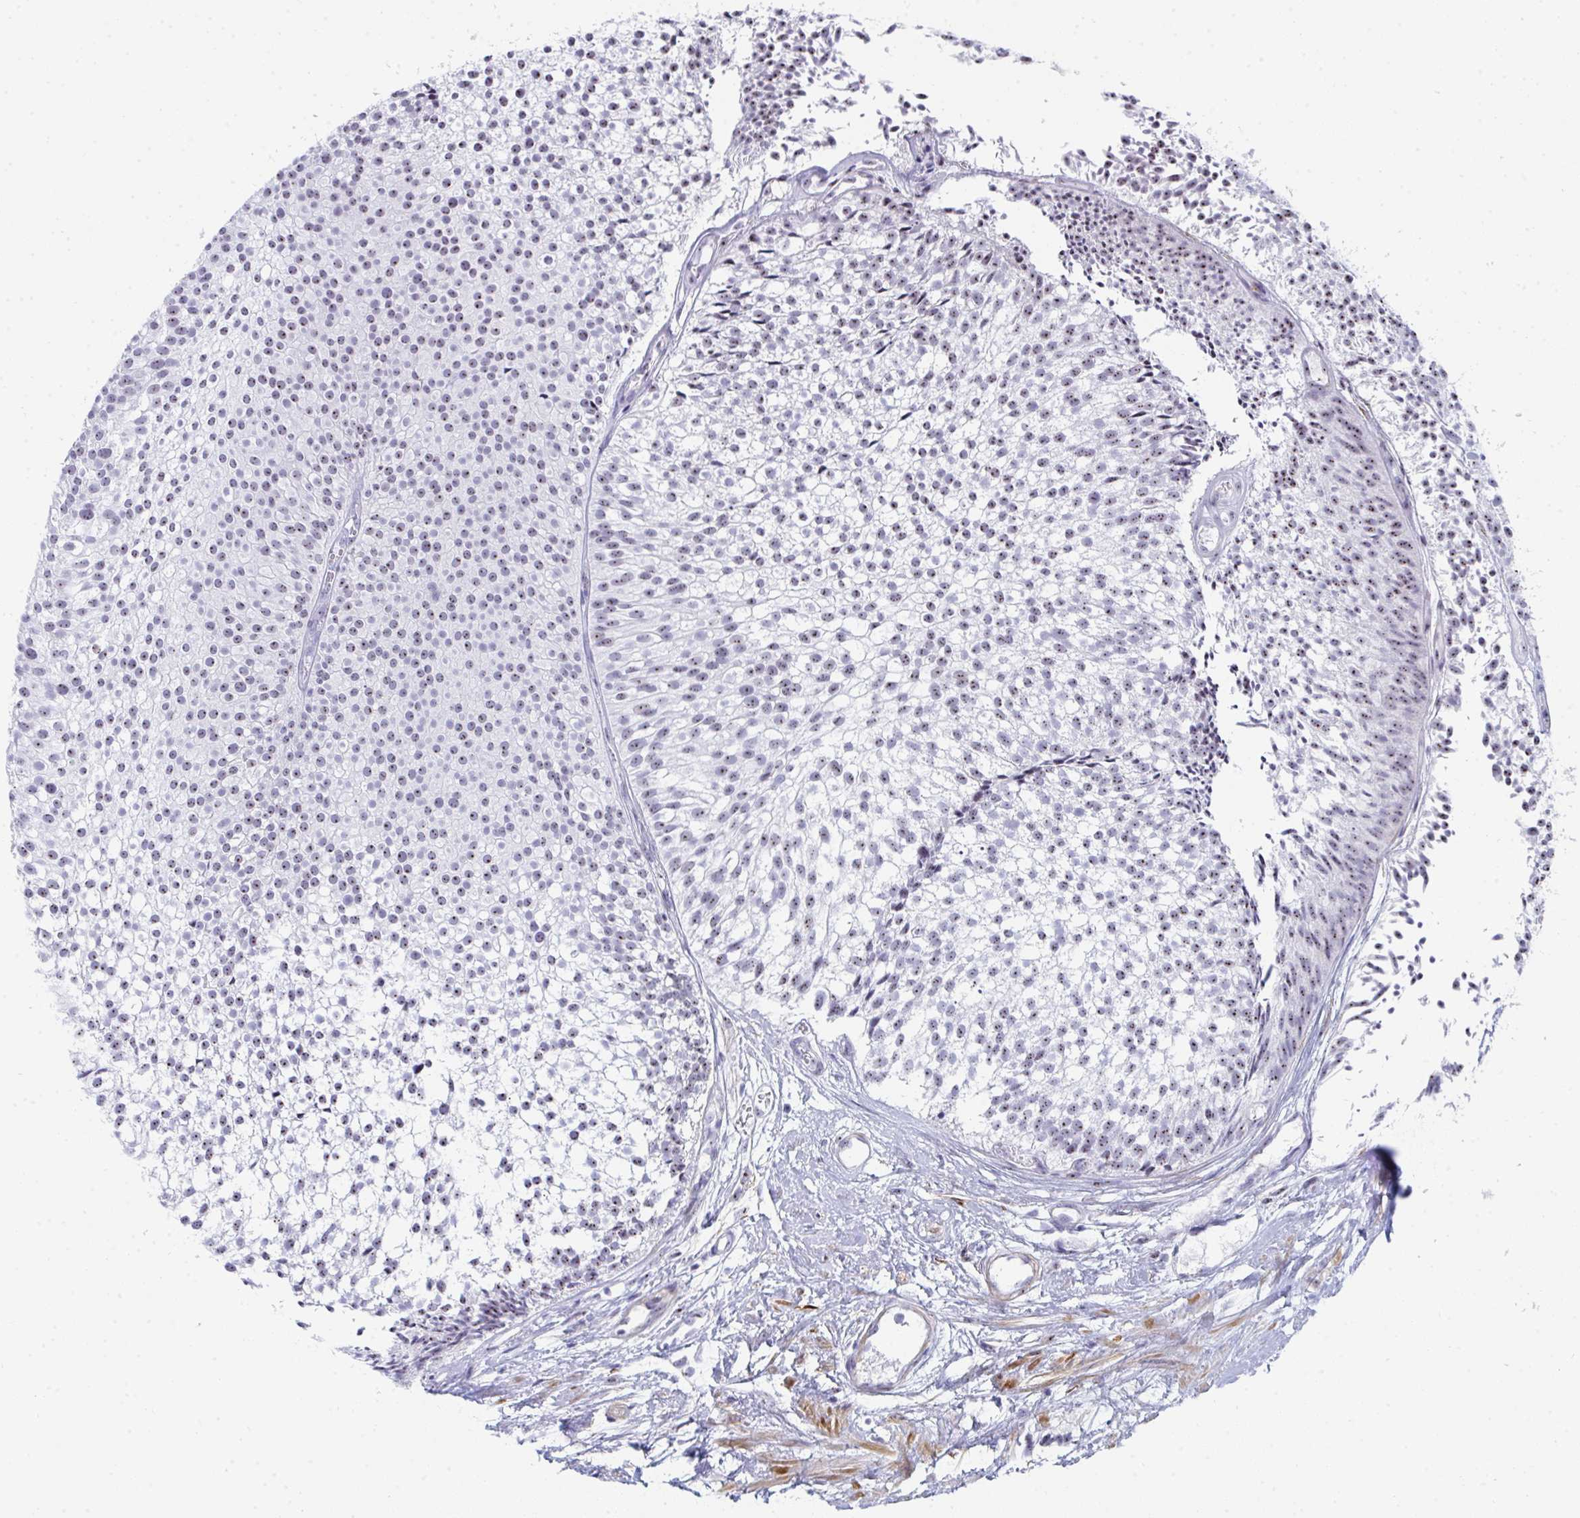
{"staining": {"intensity": "weak", "quantity": "25%-75%", "location": "nuclear"}, "tissue": "urothelial cancer", "cell_type": "Tumor cells", "image_type": "cancer", "snomed": [{"axis": "morphology", "description": "Urothelial carcinoma, Low grade"}, {"axis": "topography", "description": "Urinary bladder"}], "caption": "An image showing weak nuclear staining in about 25%-75% of tumor cells in low-grade urothelial carcinoma, as visualized by brown immunohistochemical staining.", "gene": "NOP10", "patient": {"sex": "male", "age": 91}}